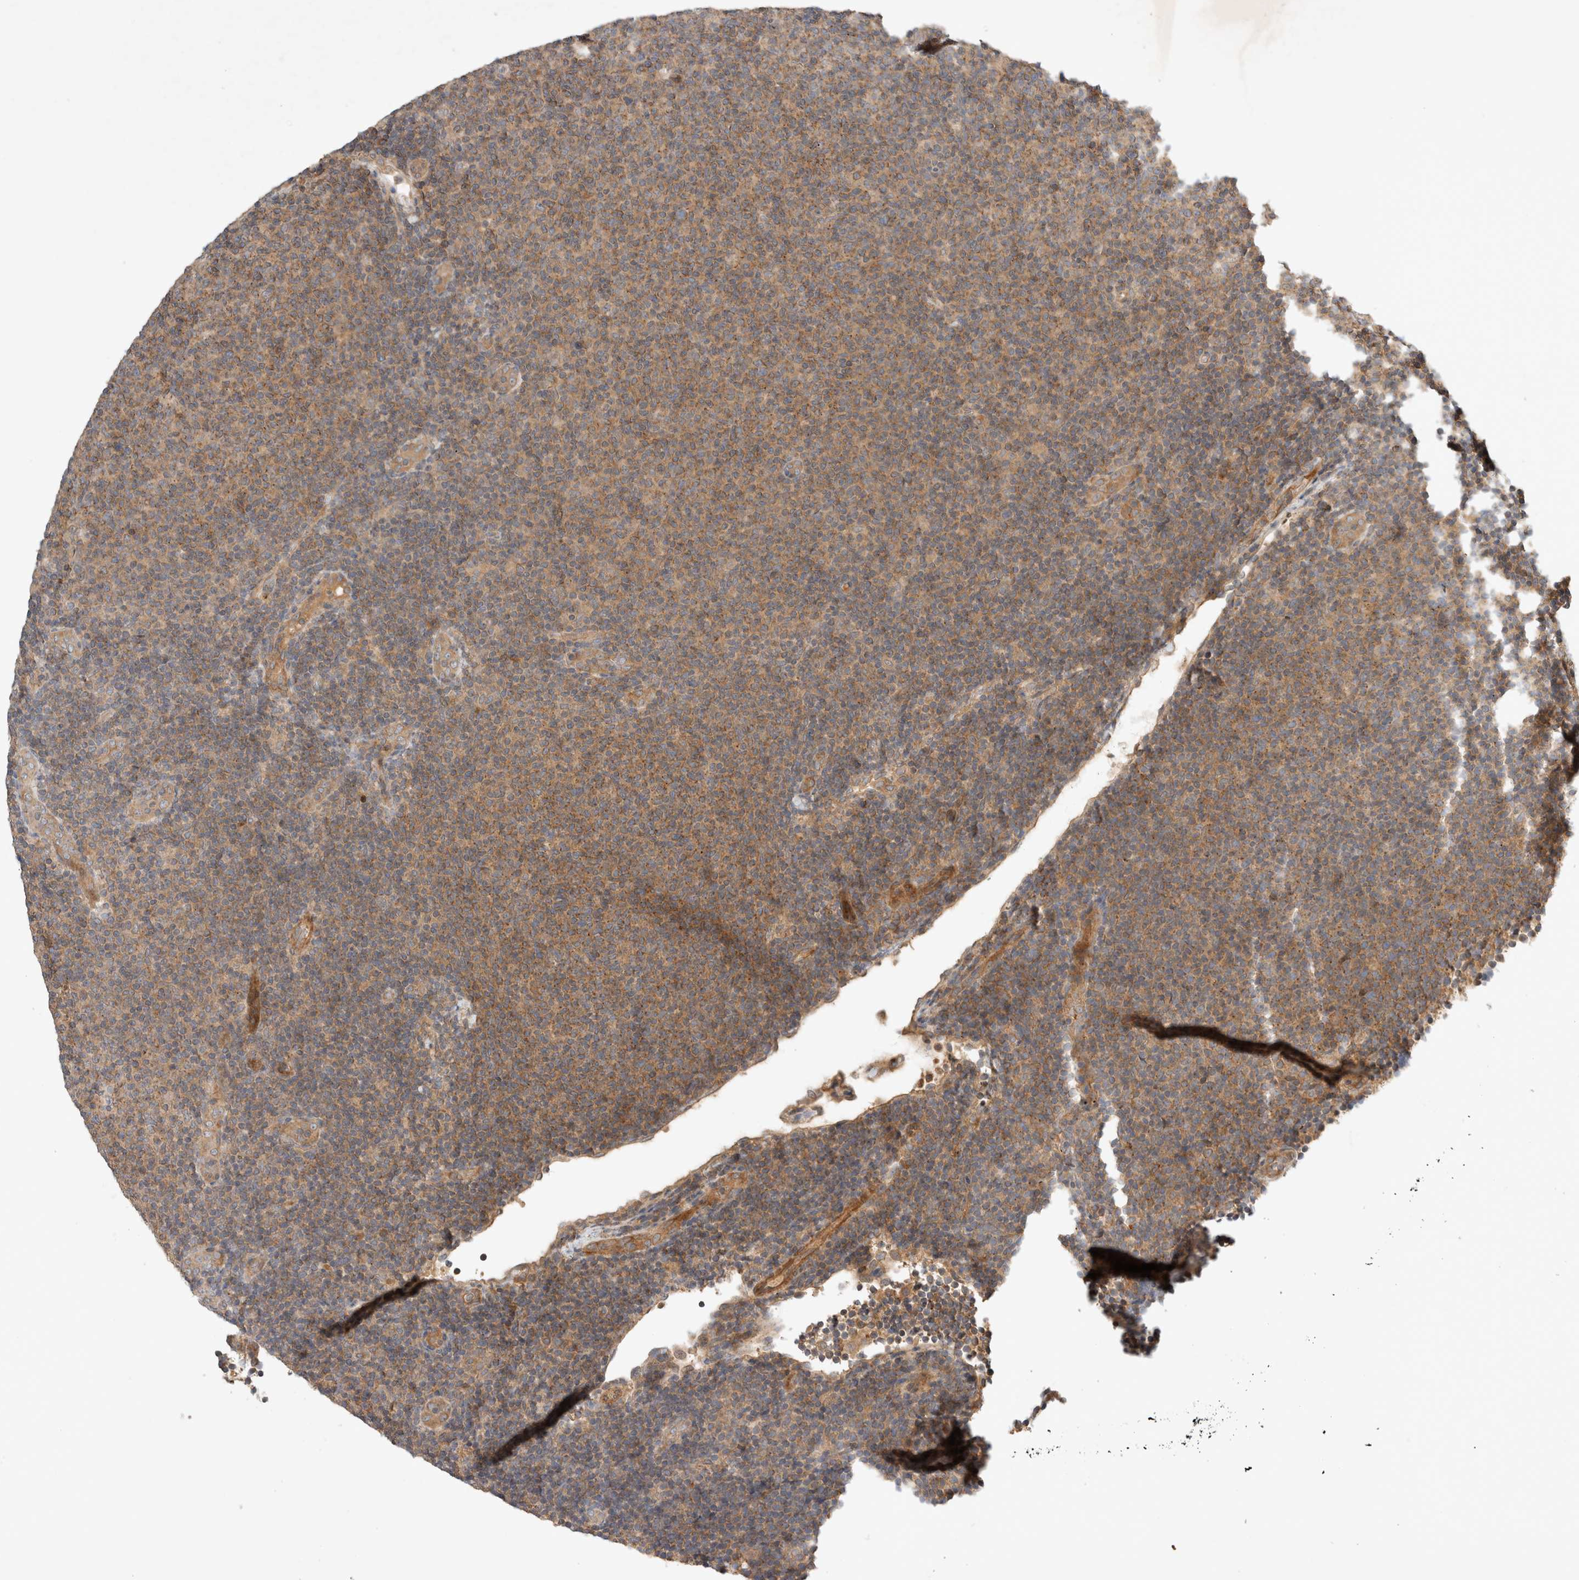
{"staining": {"intensity": "moderate", "quantity": ">75%", "location": "cytoplasmic/membranous"}, "tissue": "lymphoma", "cell_type": "Tumor cells", "image_type": "cancer", "snomed": [{"axis": "morphology", "description": "Malignant lymphoma, non-Hodgkin's type, Low grade"}, {"axis": "topography", "description": "Lymph node"}], "caption": "About >75% of tumor cells in low-grade malignant lymphoma, non-Hodgkin's type show moderate cytoplasmic/membranous protein expression as visualized by brown immunohistochemical staining.", "gene": "ARMC9", "patient": {"sex": "male", "age": 66}}